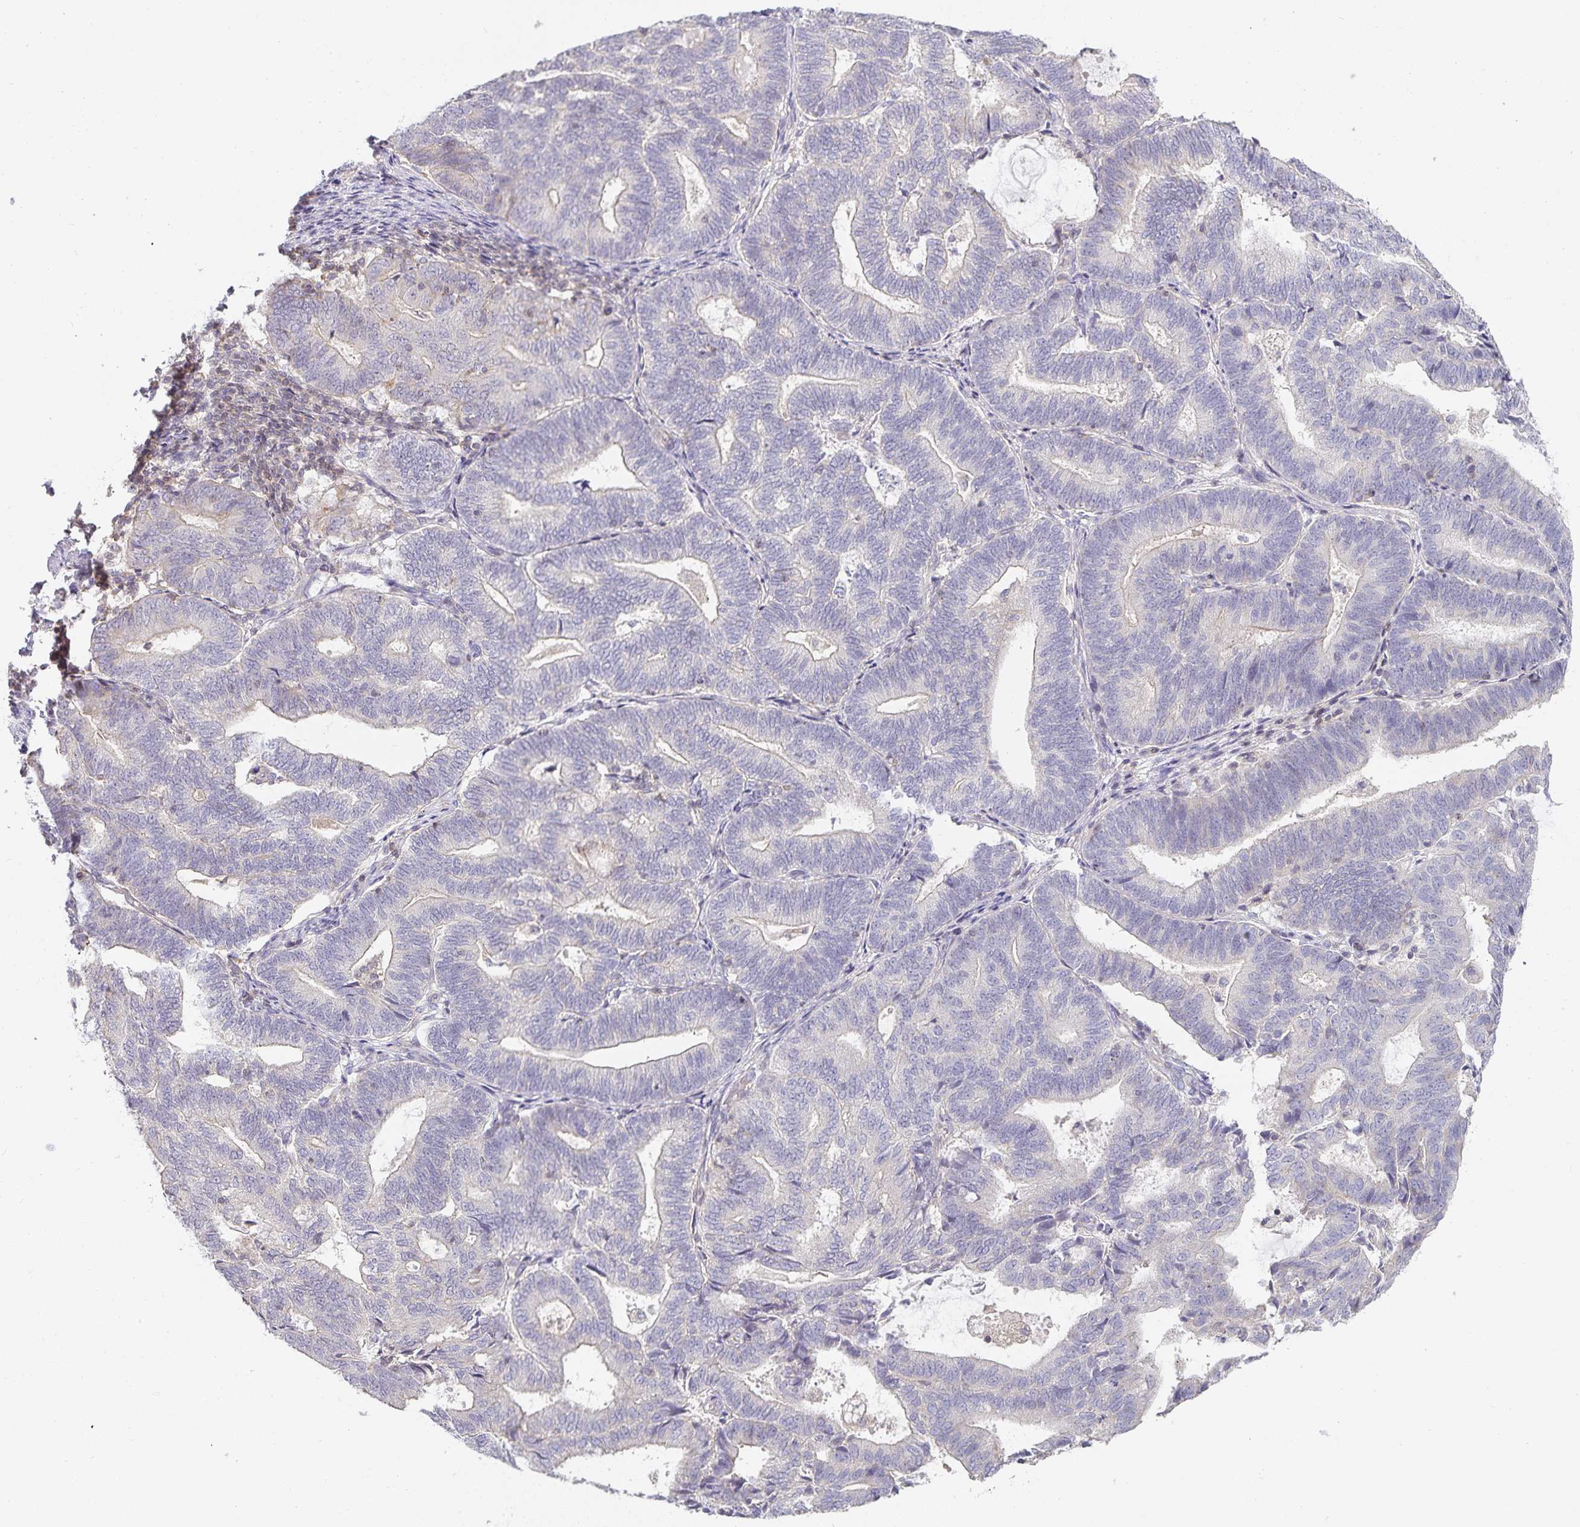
{"staining": {"intensity": "negative", "quantity": "none", "location": "none"}, "tissue": "endometrial cancer", "cell_type": "Tumor cells", "image_type": "cancer", "snomed": [{"axis": "morphology", "description": "Adenocarcinoma, NOS"}, {"axis": "topography", "description": "Endometrium"}], "caption": "Immunohistochemical staining of human adenocarcinoma (endometrial) demonstrates no significant staining in tumor cells.", "gene": "GATA3", "patient": {"sex": "female", "age": 70}}